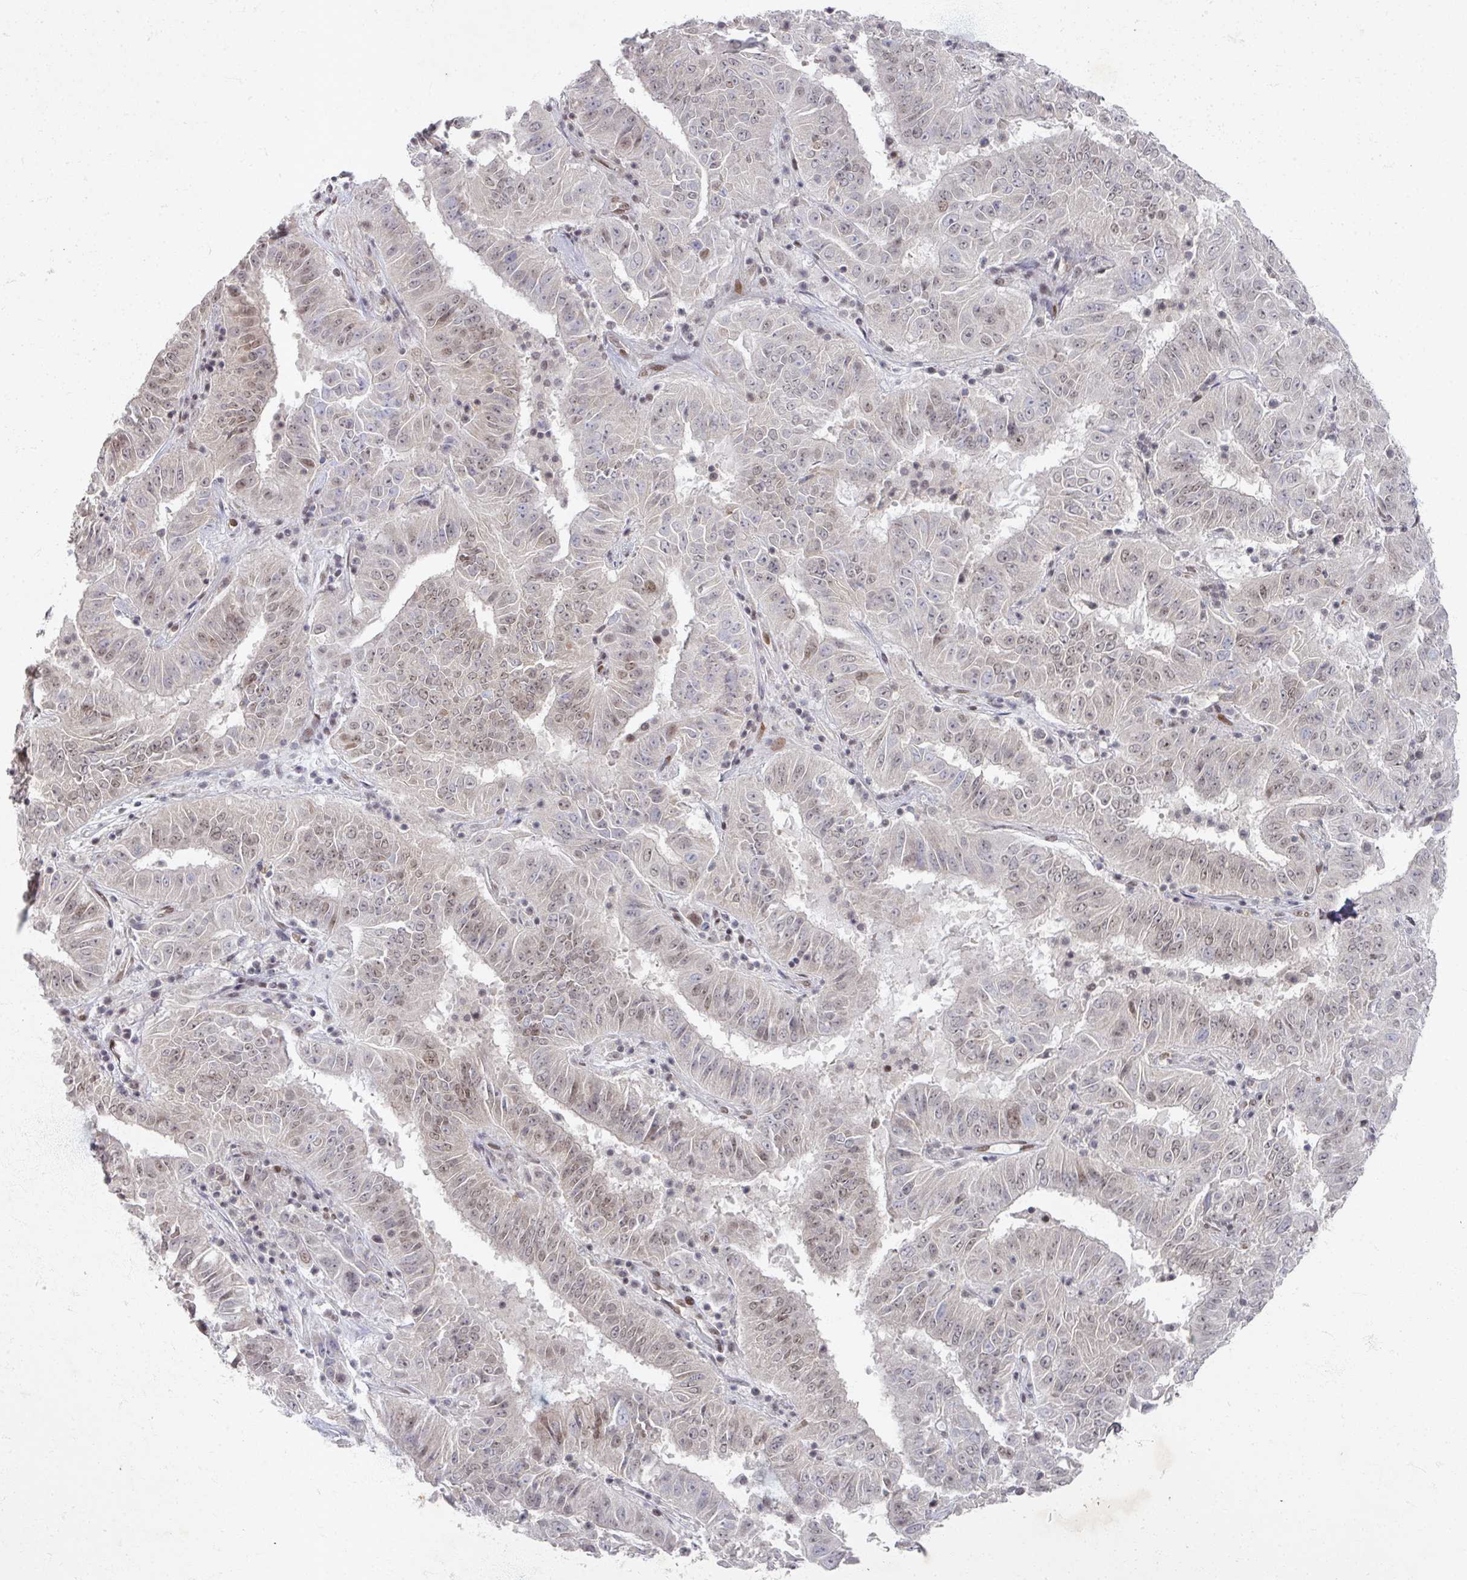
{"staining": {"intensity": "moderate", "quantity": "<25%", "location": "nuclear"}, "tissue": "pancreatic cancer", "cell_type": "Tumor cells", "image_type": "cancer", "snomed": [{"axis": "morphology", "description": "Adenocarcinoma, NOS"}, {"axis": "topography", "description": "Pancreas"}], "caption": "Protein expression analysis of pancreatic cancer displays moderate nuclear staining in about <25% of tumor cells.", "gene": "PSKH1", "patient": {"sex": "male", "age": 63}}